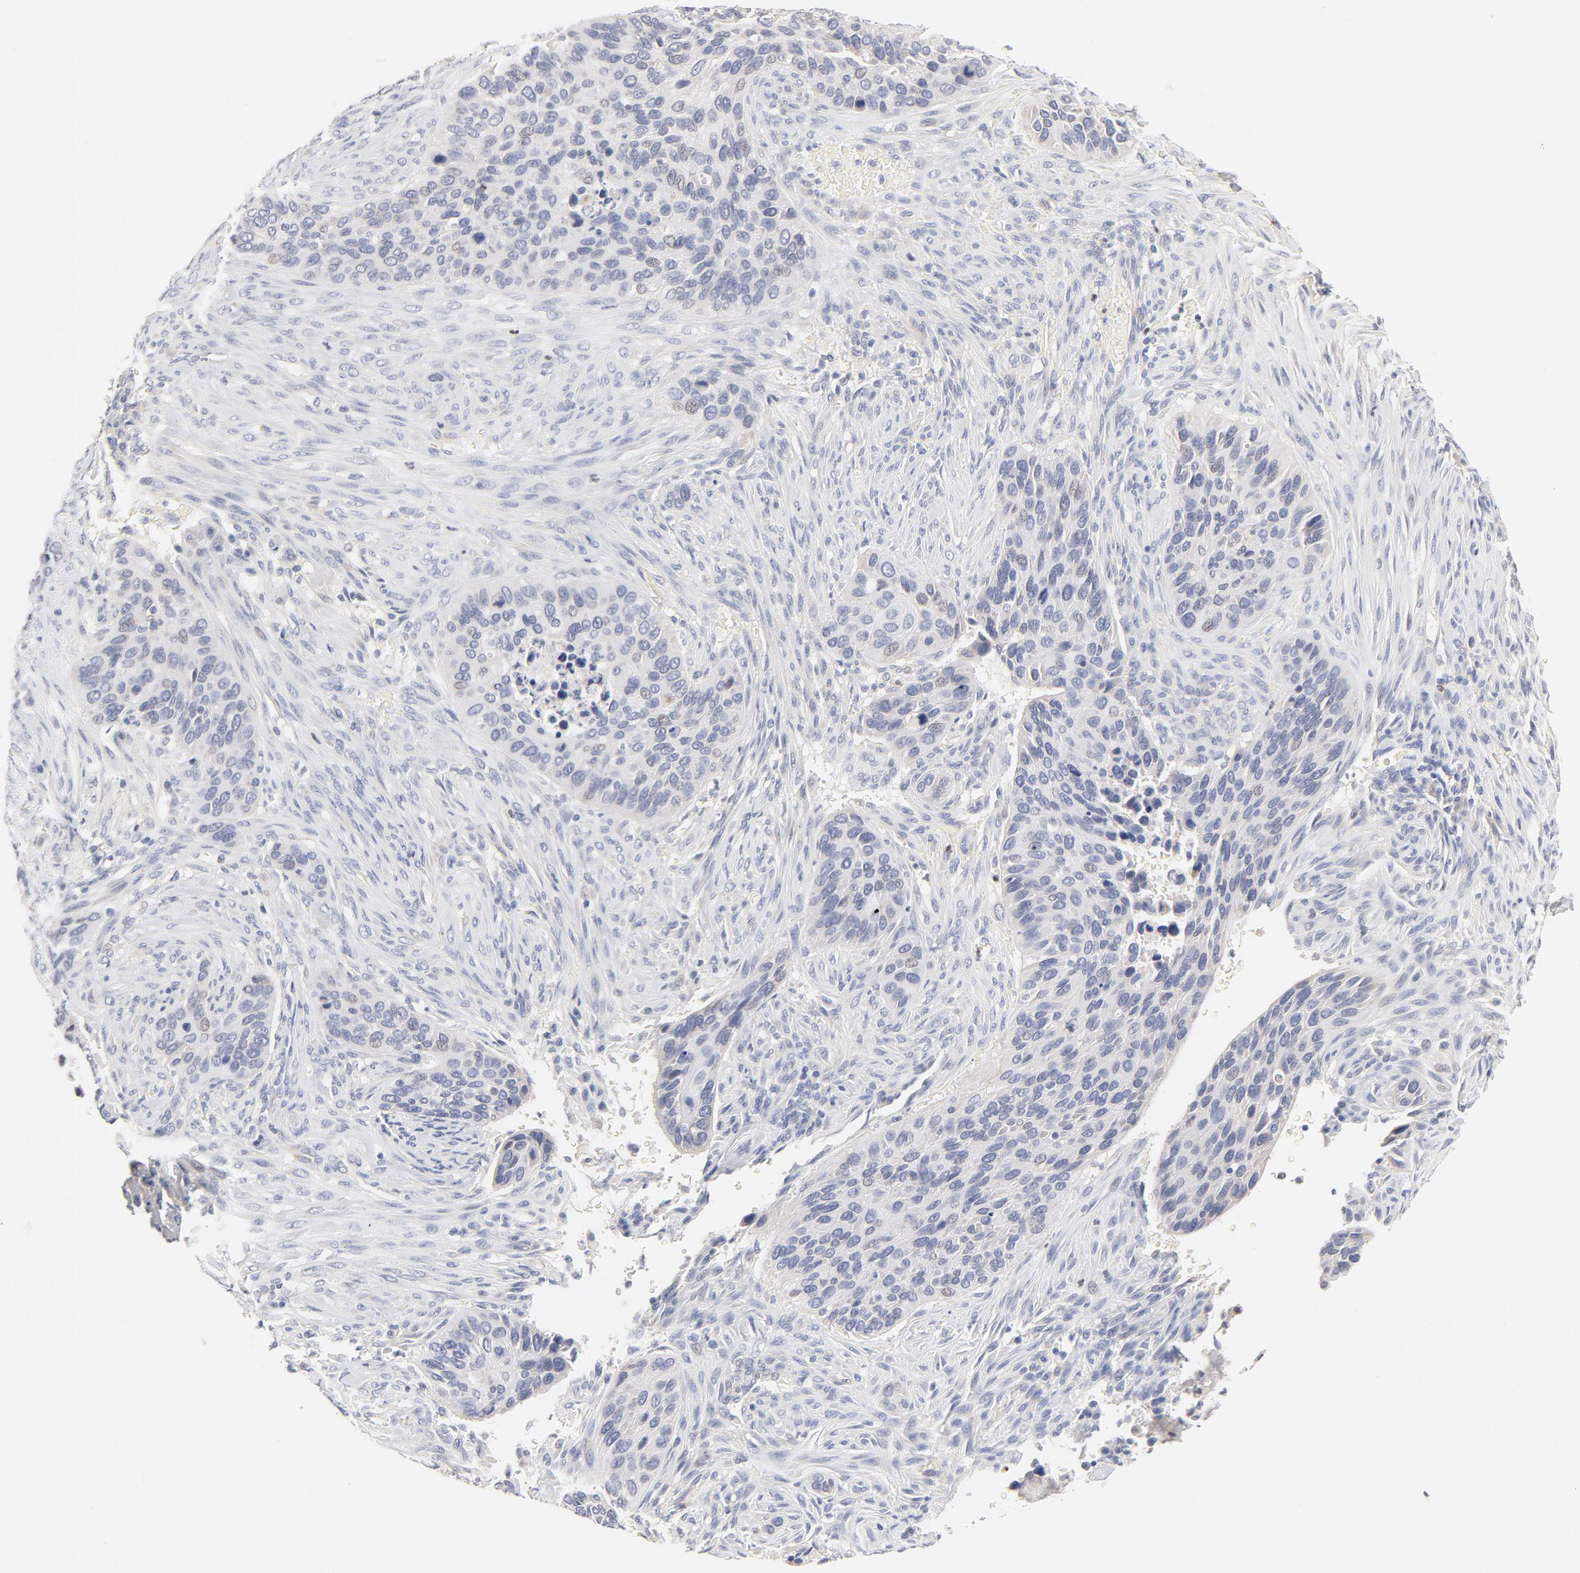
{"staining": {"intensity": "negative", "quantity": "none", "location": "none"}, "tissue": "cervical cancer", "cell_type": "Tumor cells", "image_type": "cancer", "snomed": [{"axis": "morphology", "description": "Adenocarcinoma, NOS"}, {"axis": "topography", "description": "Cervix"}], "caption": "Cervical cancer was stained to show a protein in brown. There is no significant positivity in tumor cells.", "gene": "MTERF2", "patient": {"sex": "female", "age": 29}}